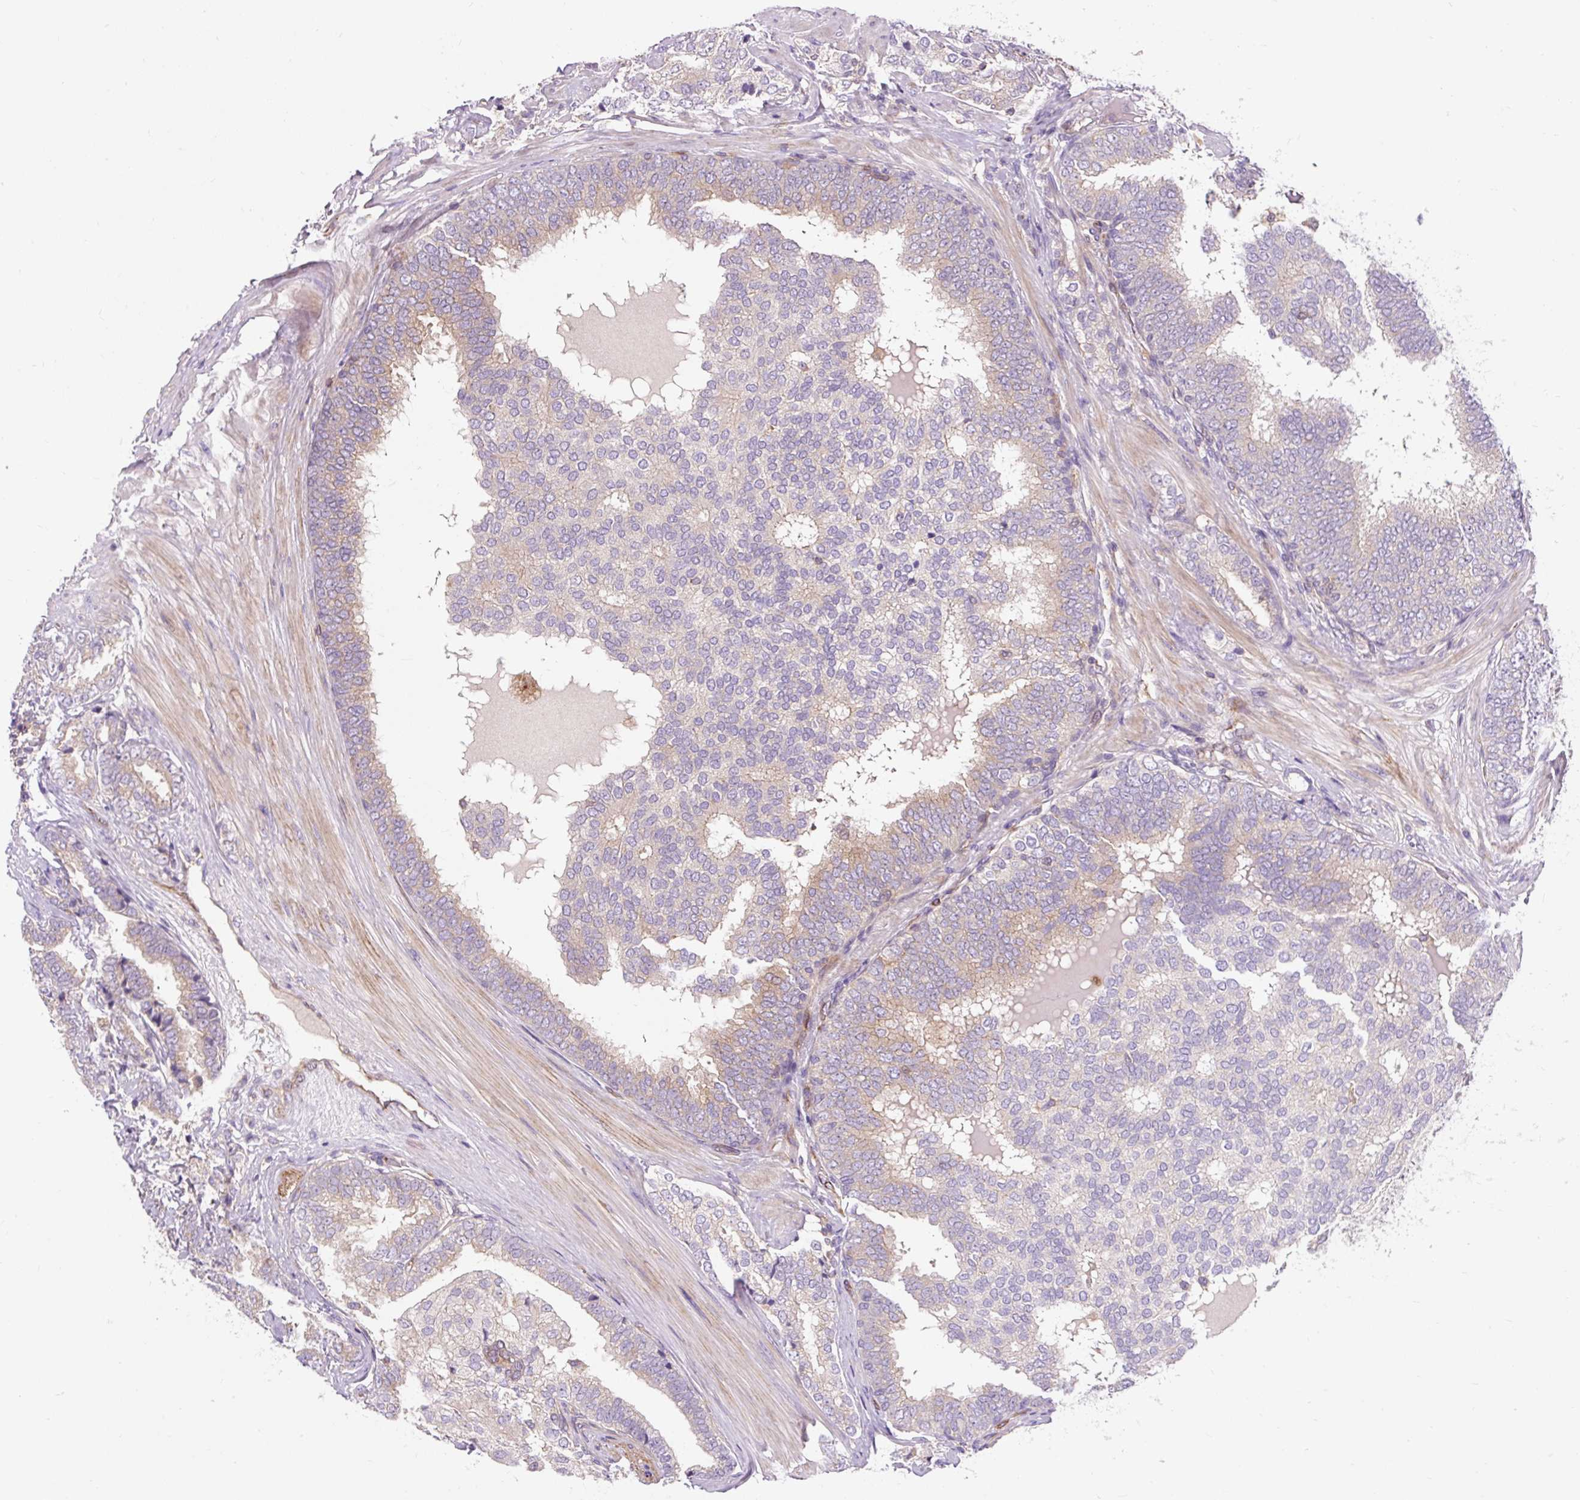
{"staining": {"intensity": "weak", "quantity": "<25%", "location": "cytoplasmic/membranous"}, "tissue": "prostate cancer", "cell_type": "Tumor cells", "image_type": "cancer", "snomed": [{"axis": "morphology", "description": "Adenocarcinoma, High grade"}, {"axis": "topography", "description": "Prostate"}], "caption": "IHC image of prostate cancer (adenocarcinoma (high-grade)) stained for a protein (brown), which demonstrates no positivity in tumor cells.", "gene": "PCDHGB3", "patient": {"sex": "male", "age": 72}}